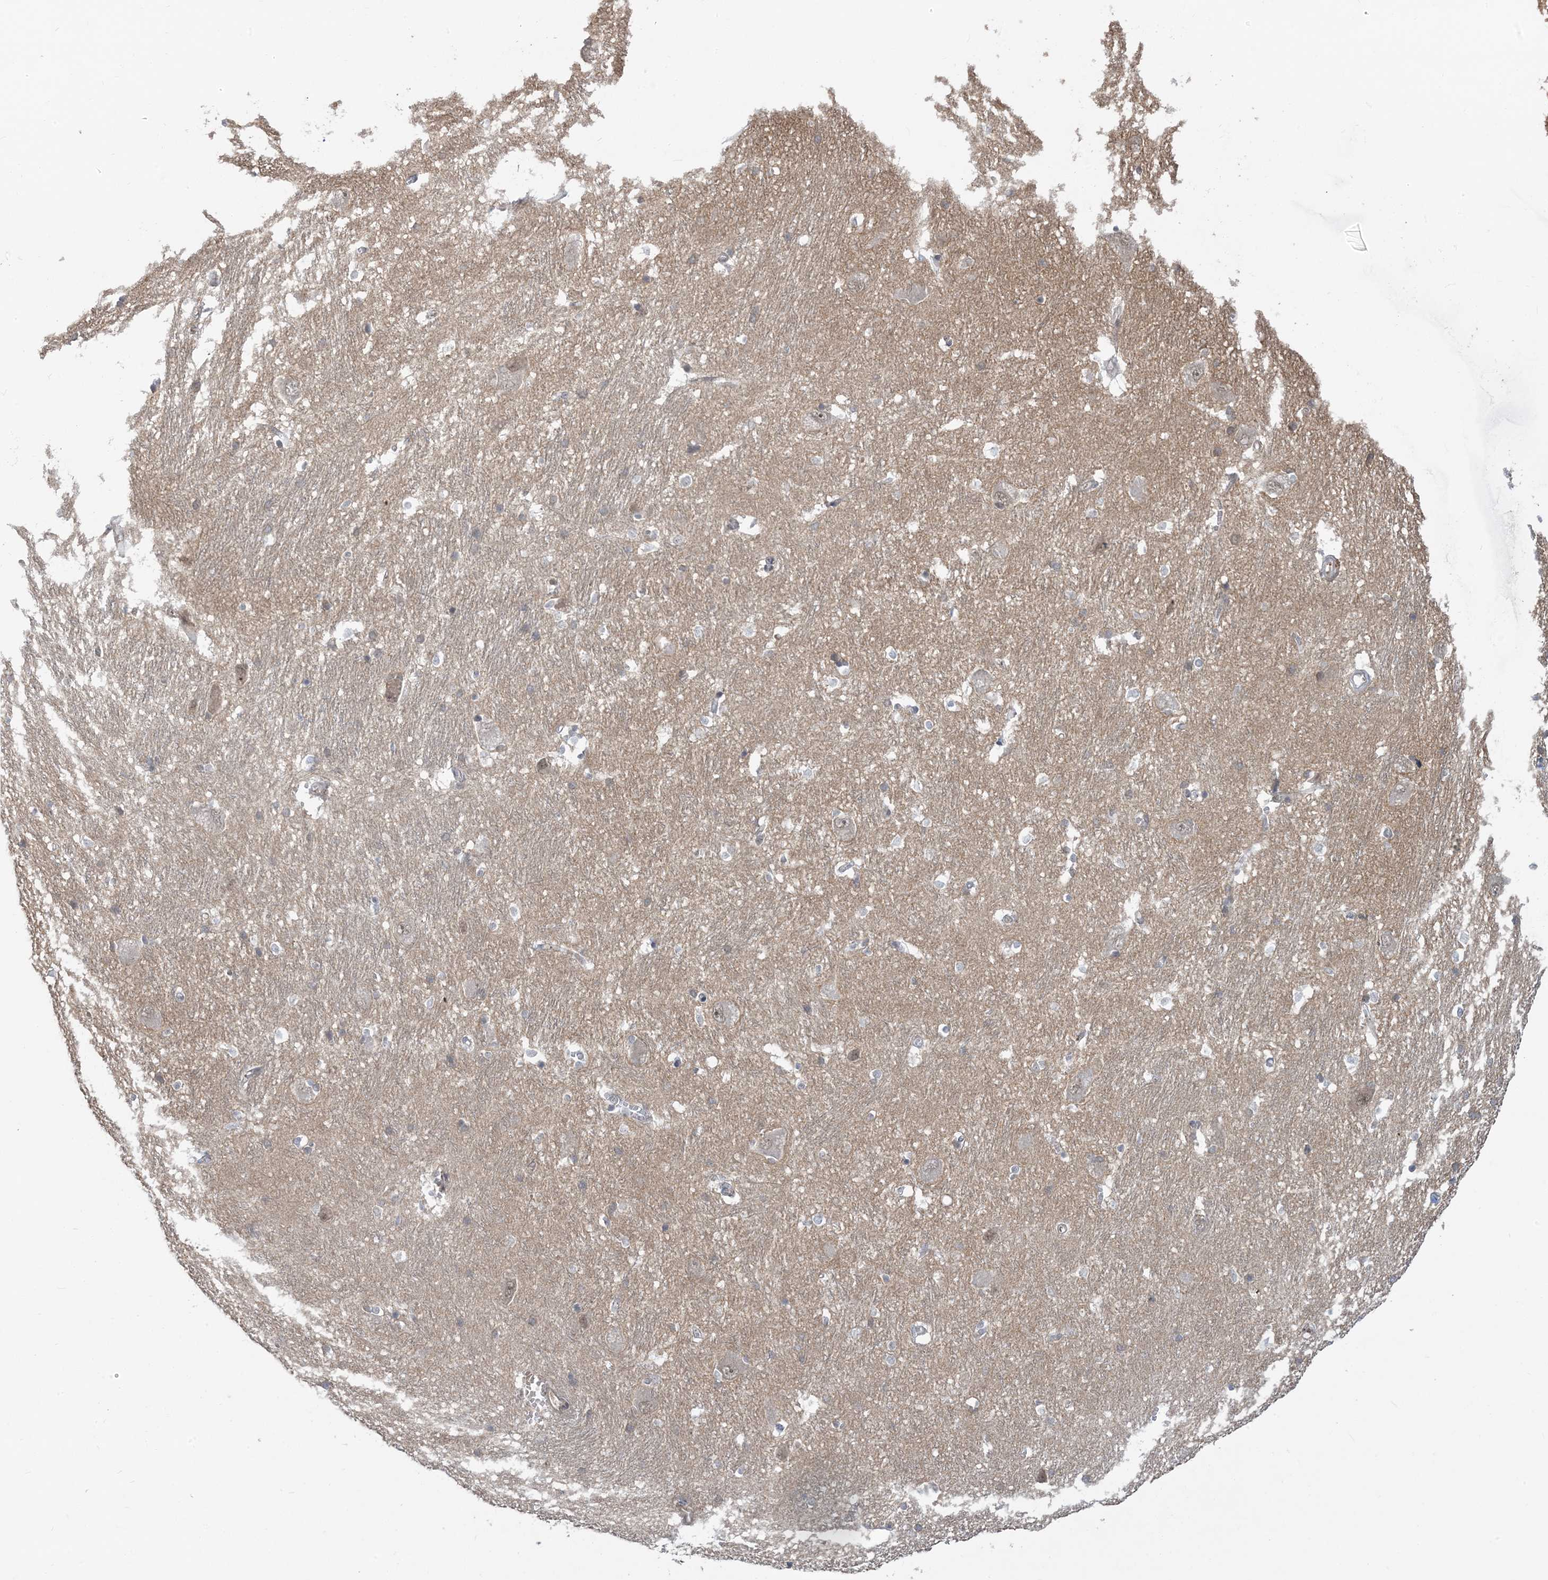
{"staining": {"intensity": "negative", "quantity": "none", "location": "none"}, "tissue": "caudate", "cell_type": "Glial cells", "image_type": "normal", "snomed": [{"axis": "morphology", "description": "Normal tissue, NOS"}, {"axis": "topography", "description": "Lateral ventricle wall"}], "caption": "This is an immunohistochemistry histopathology image of normal human caudate. There is no positivity in glial cells.", "gene": "PRRT3", "patient": {"sex": "male", "age": 37}}